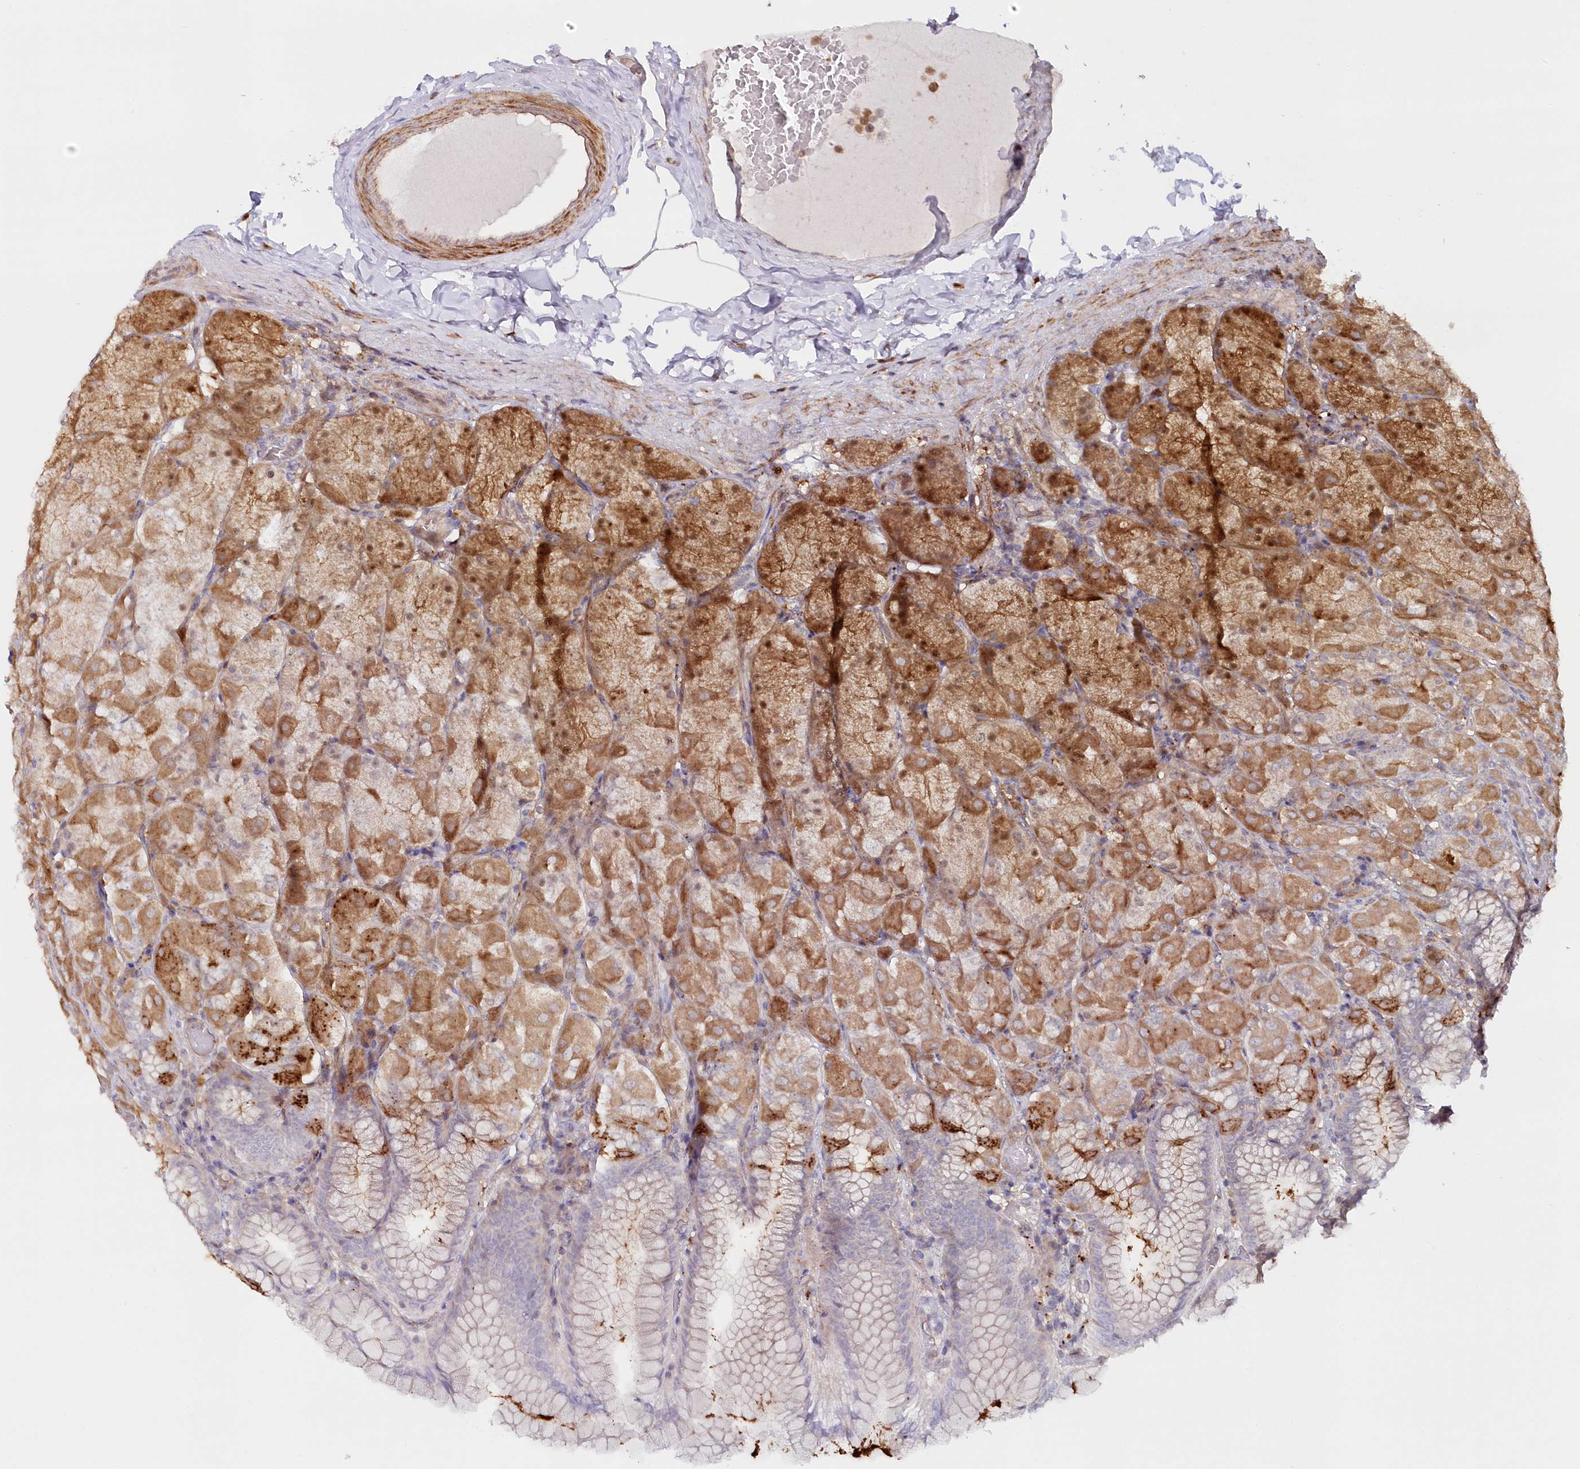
{"staining": {"intensity": "moderate", "quantity": "25%-75%", "location": "cytoplasmic/membranous"}, "tissue": "stomach", "cell_type": "Glandular cells", "image_type": "normal", "snomed": [{"axis": "morphology", "description": "Normal tissue, NOS"}, {"axis": "topography", "description": "Stomach, upper"}], "caption": "Brown immunohistochemical staining in benign human stomach shows moderate cytoplasmic/membranous staining in about 25%-75% of glandular cells.", "gene": "GBE1", "patient": {"sex": "female", "age": 56}}